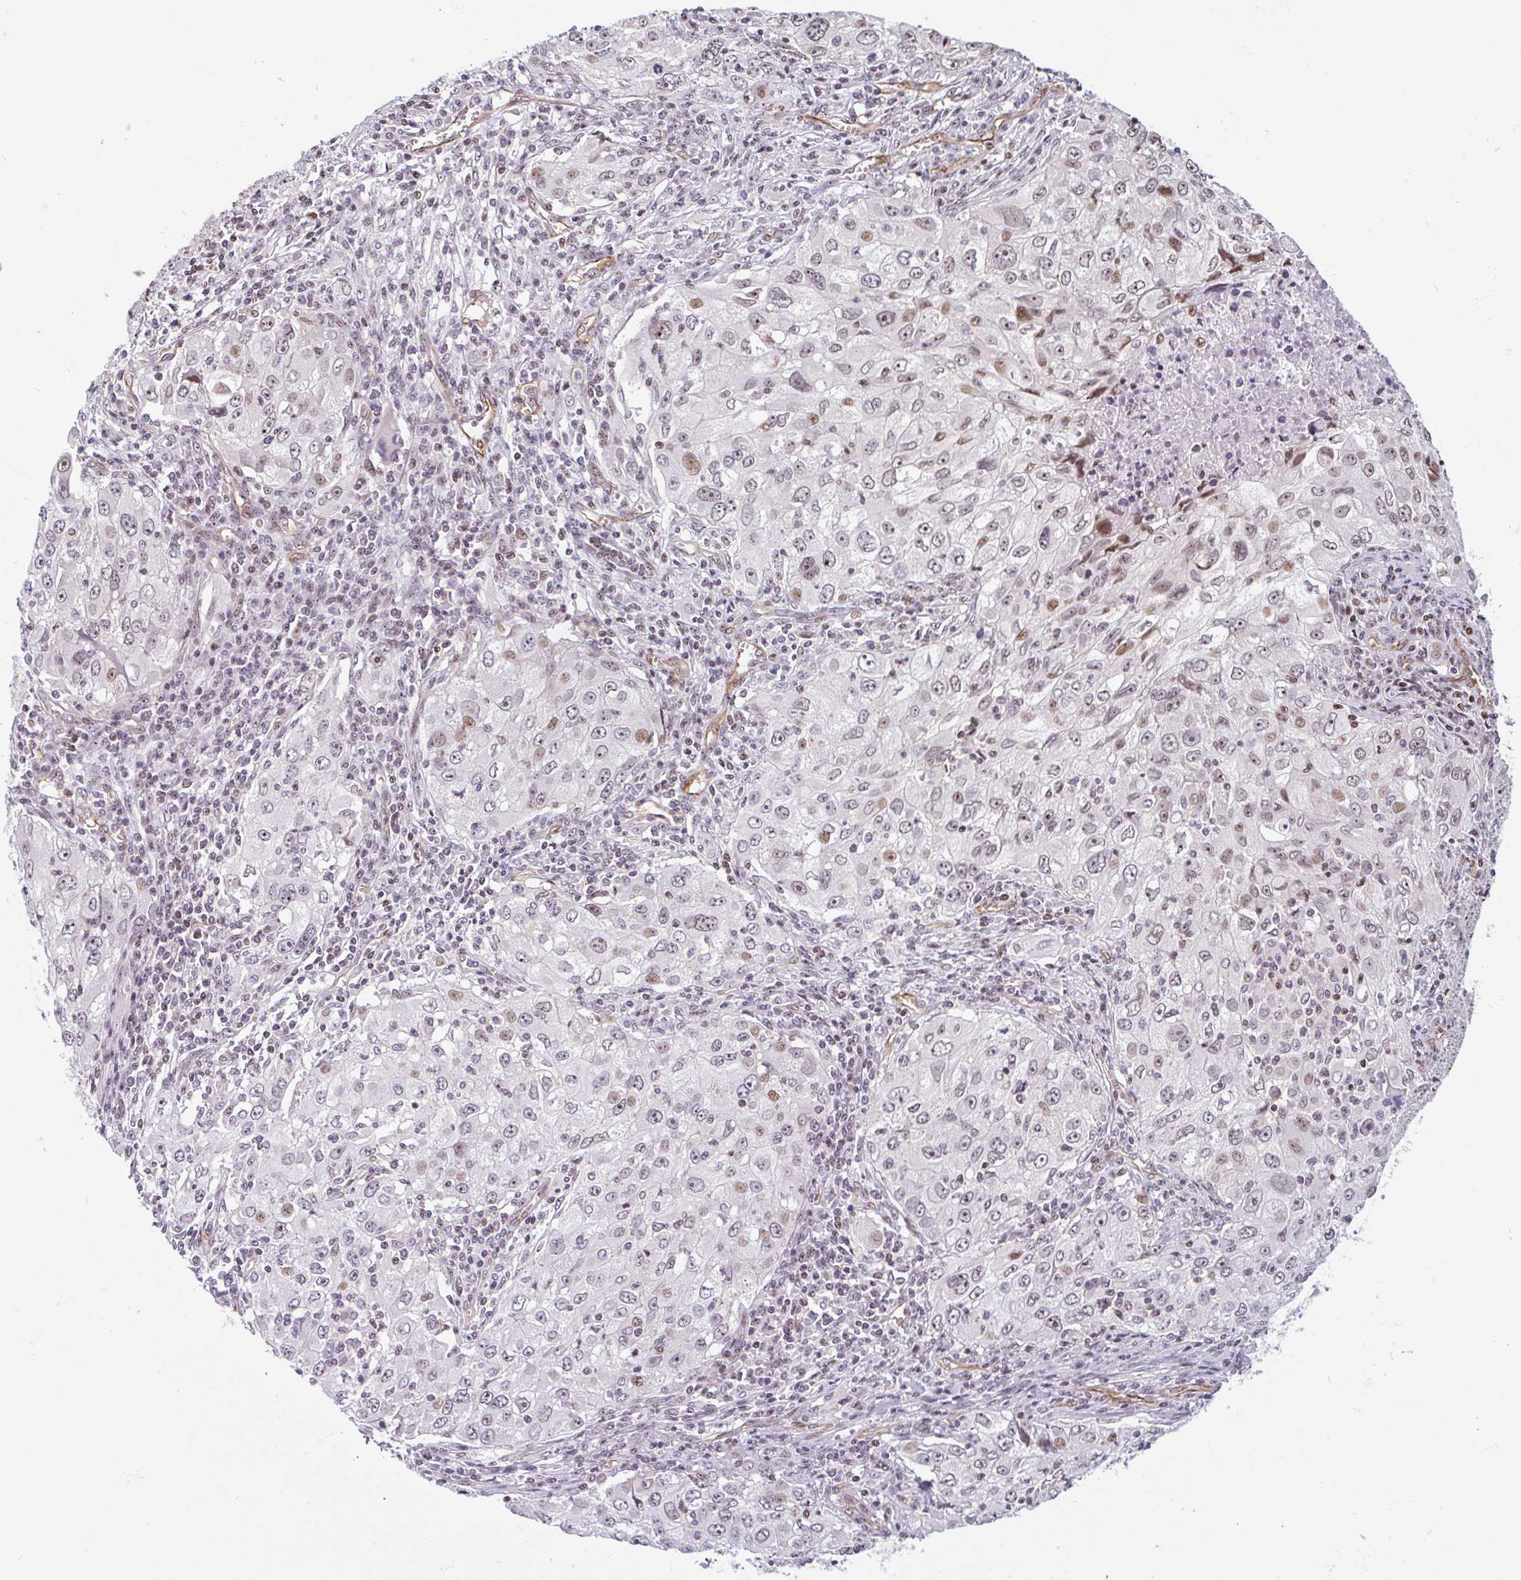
{"staining": {"intensity": "moderate", "quantity": "25%-75%", "location": "nuclear"}, "tissue": "lung cancer", "cell_type": "Tumor cells", "image_type": "cancer", "snomed": [{"axis": "morphology", "description": "Adenocarcinoma, NOS"}, {"axis": "morphology", "description": "Adenocarcinoma, metastatic, NOS"}, {"axis": "topography", "description": "Lymph node"}, {"axis": "topography", "description": "Lung"}], "caption": "Immunohistochemical staining of human adenocarcinoma (lung) shows moderate nuclear protein staining in approximately 25%-75% of tumor cells.", "gene": "ZNF689", "patient": {"sex": "female", "age": 42}}